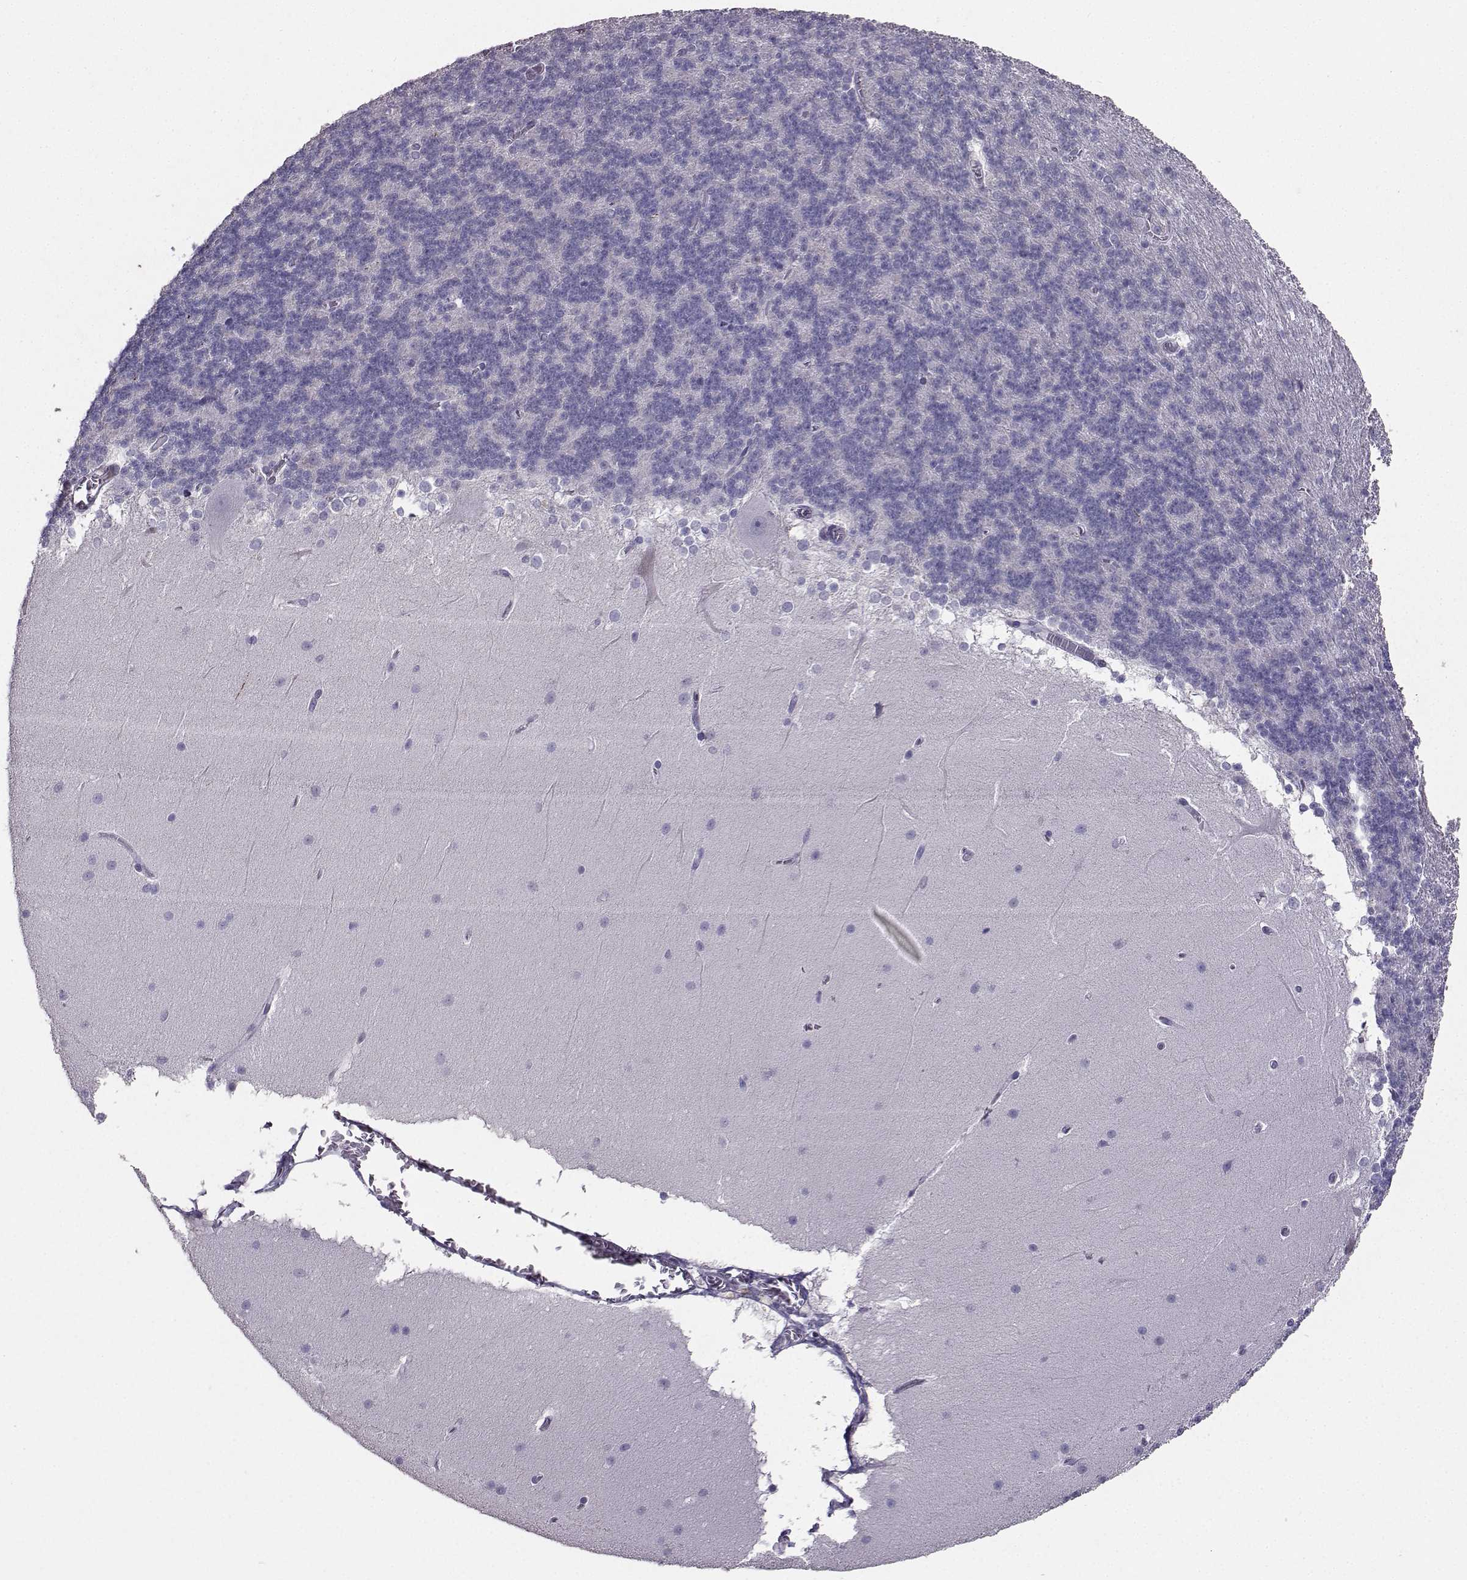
{"staining": {"intensity": "negative", "quantity": "none", "location": "none"}, "tissue": "cerebellum", "cell_type": "Cells in granular layer", "image_type": "normal", "snomed": [{"axis": "morphology", "description": "Normal tissue, NOS"}, {"axis": "topography", "description": "Cerebellum"}], "caption": "Immunohistochemistry (IHC) of normal human cerebellum demonstrates no staining in cells in granular layer. (DAB immunohistochemistry (IHC), high magnification).", "gene": "CARTPT", "patient": {"sex": "female", "age": 19}}